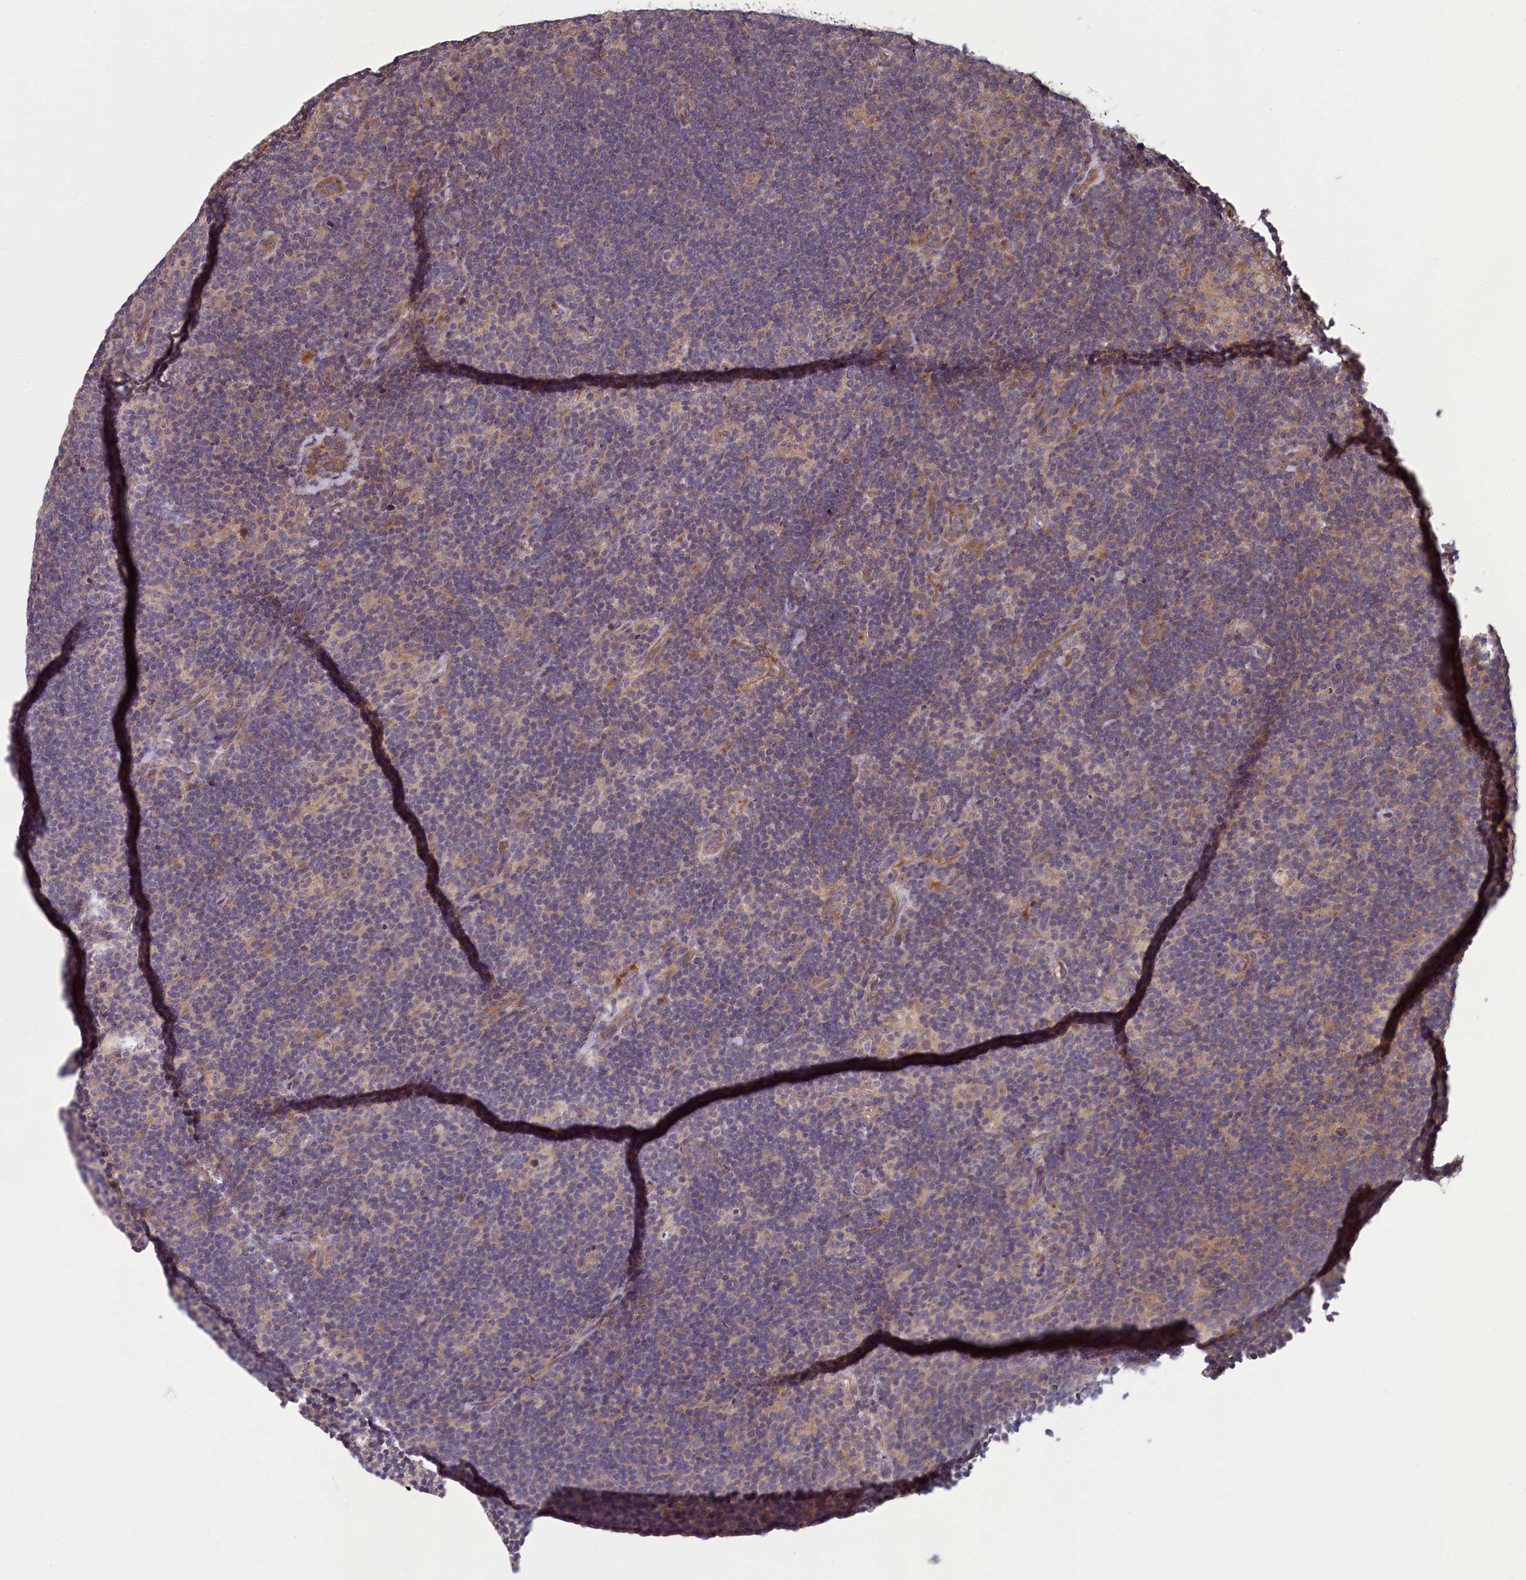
{"staining": {"intensity": "negative", "quantity": "none", "location": "none"}, "tissue": "lymphoma", "cell_type": "Tumor cells", "image_type": "cancer", "snomed": [{"axis": "morphology", "description": "Hodgkin's disease, NOS"}, {"axis": "topography", "description": "Lymph node"}], "caption": "High magnification brightfield microscopy of Hodgkin's disease stained with DAB (3,3'-diaminobenzidine) (brown) and counterstained with hematoxylin (blue): tumor cells show no significant expression. Brightfield microscopy of IHC stained with DAB (3,3'-diaminobenzidine) (brown) and hematoxylin (blue), captured at high magnification.", "gene": "CIAO2B", "patient": {"sex": "female", "age": 57}}